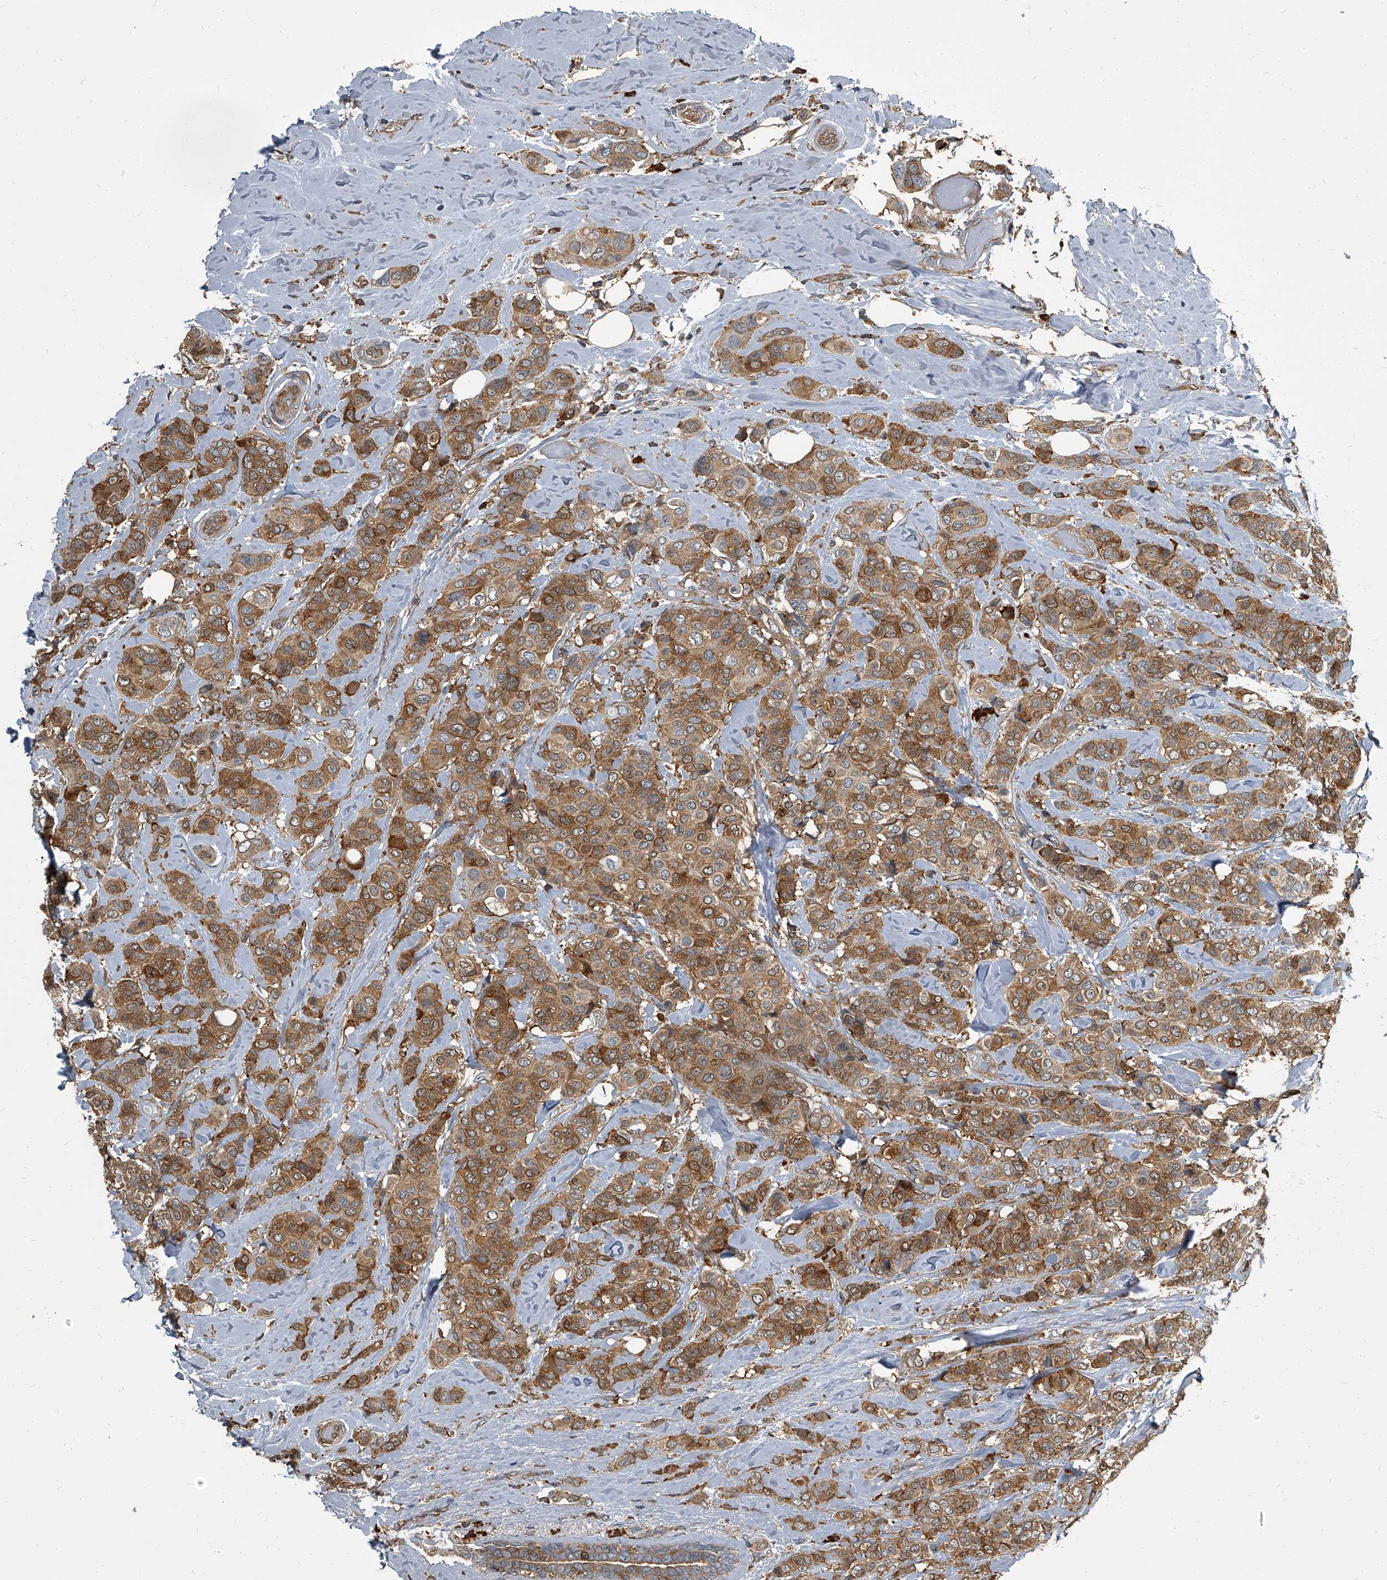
{"staining": {"intensity": "moderate", "quantity": ">75%", "location": "cytoplasmic/membranous"}, "tissue": "breast cancer", "cell_type": "Tumor cells", "image_type": "cancer", "snomed": [{"axis": "morphology", "description": "Lobular carcinoma"}, {"axis": "topography", "description": "Breast"}], "caption": "Protein staining of breast cancer (lobular carcinoma) tissue displays moderate cytoplasmic/membranous expression in about >75% of tumor cells.", "gene": "CDV3", "patient": {"sex": "female", "age": 51}}